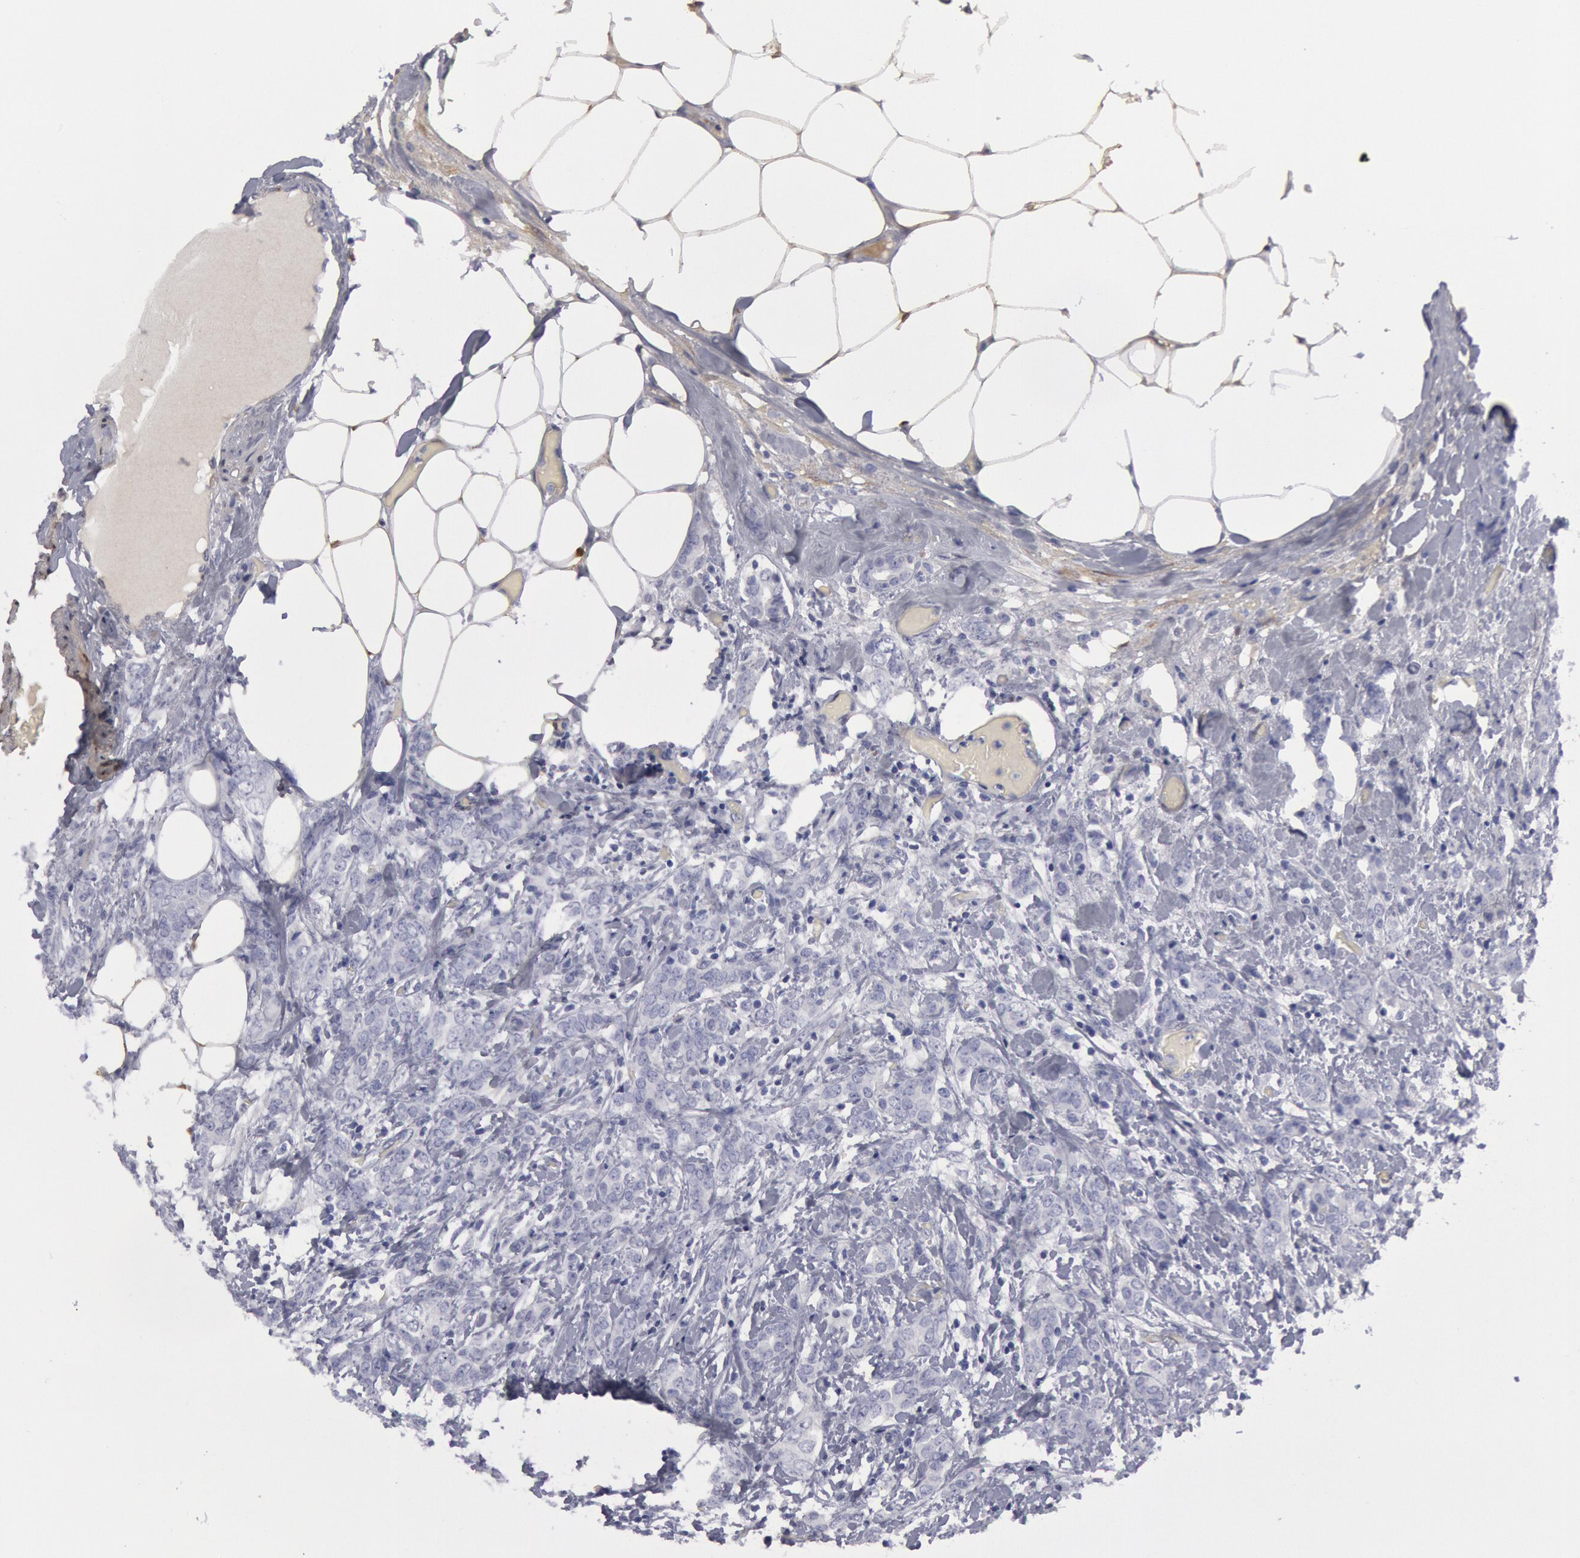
{"staining": {"intensity": "negative", "quantity": "none", "location": "none"}, "tissue": "breast cancer", "cell_type": "Tumor cells", "image_type": "cancer", "snomed": [{"axis": "morphology", "description": "Duct carcinoma"}, {"axis": "topography", "description": "Breast"}], "caption": "An immunohistochemistry (IHC) micrograph of breast cancer is shown. There is no staining in tumor cells of breast cancer.", "gene": "FHL1", "patient": {"sex": "female", "age": 53}}